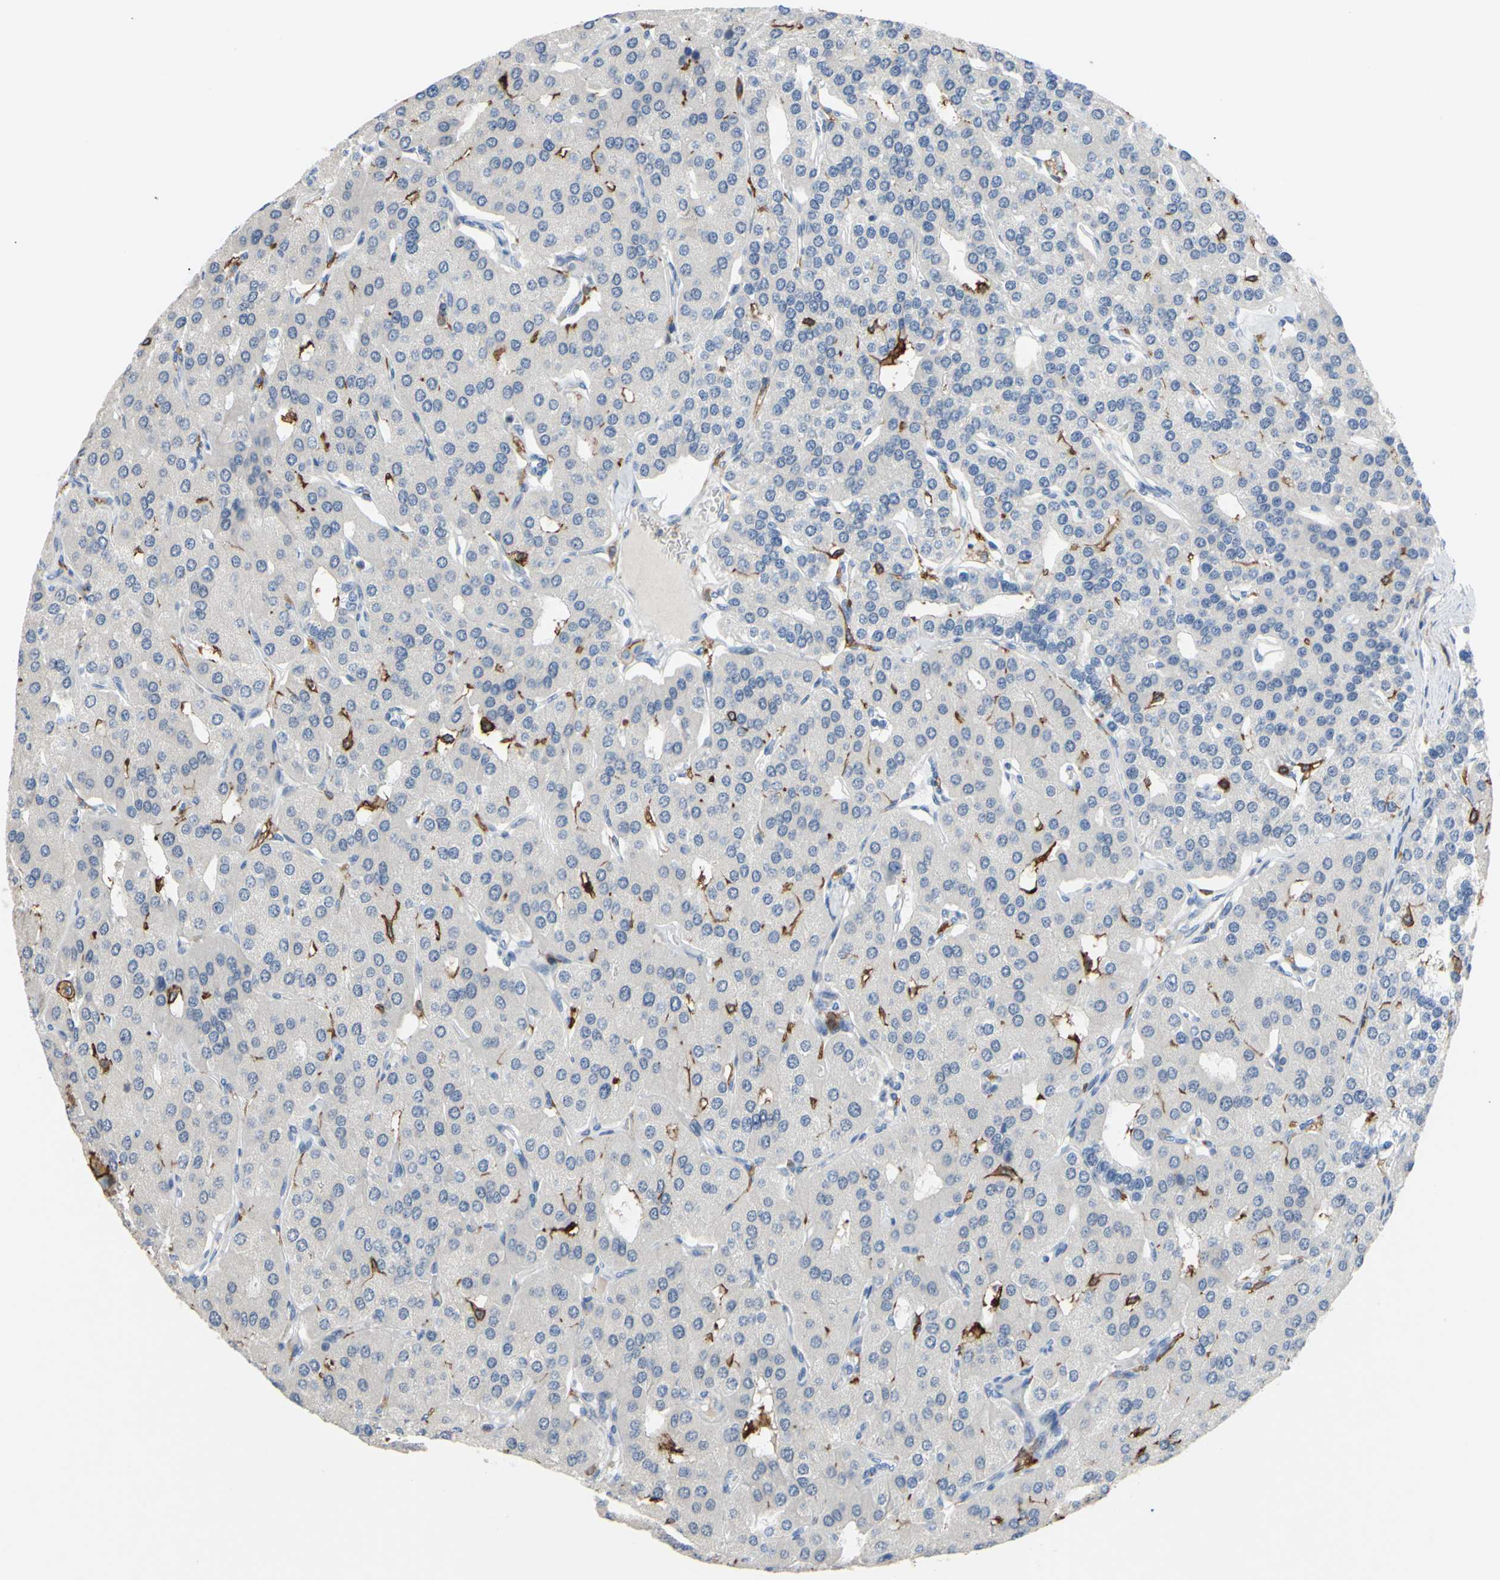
{"staining": {"intensity": "negative", "quantity": "none", "location": "none"}, "tissue": "parathyroid gland", "cell_type": "Glandular cells", "image_type": "normal", "snomed": [{"axis": "morphology", "description": "Normal tissue, NOS"}, {"axis": "morphology", "description": "Adenoma, NOS"}, {"axis": "topography", "description": "Parathyroid gland"}], "caption": "IHC micrograph of unremarkable human parathyroid gland stained for a protein (brown), which demonstrates no expression in glandular cells.", "gene": "FCGR2A", "patient": {"sex": "female", "age": 86}}